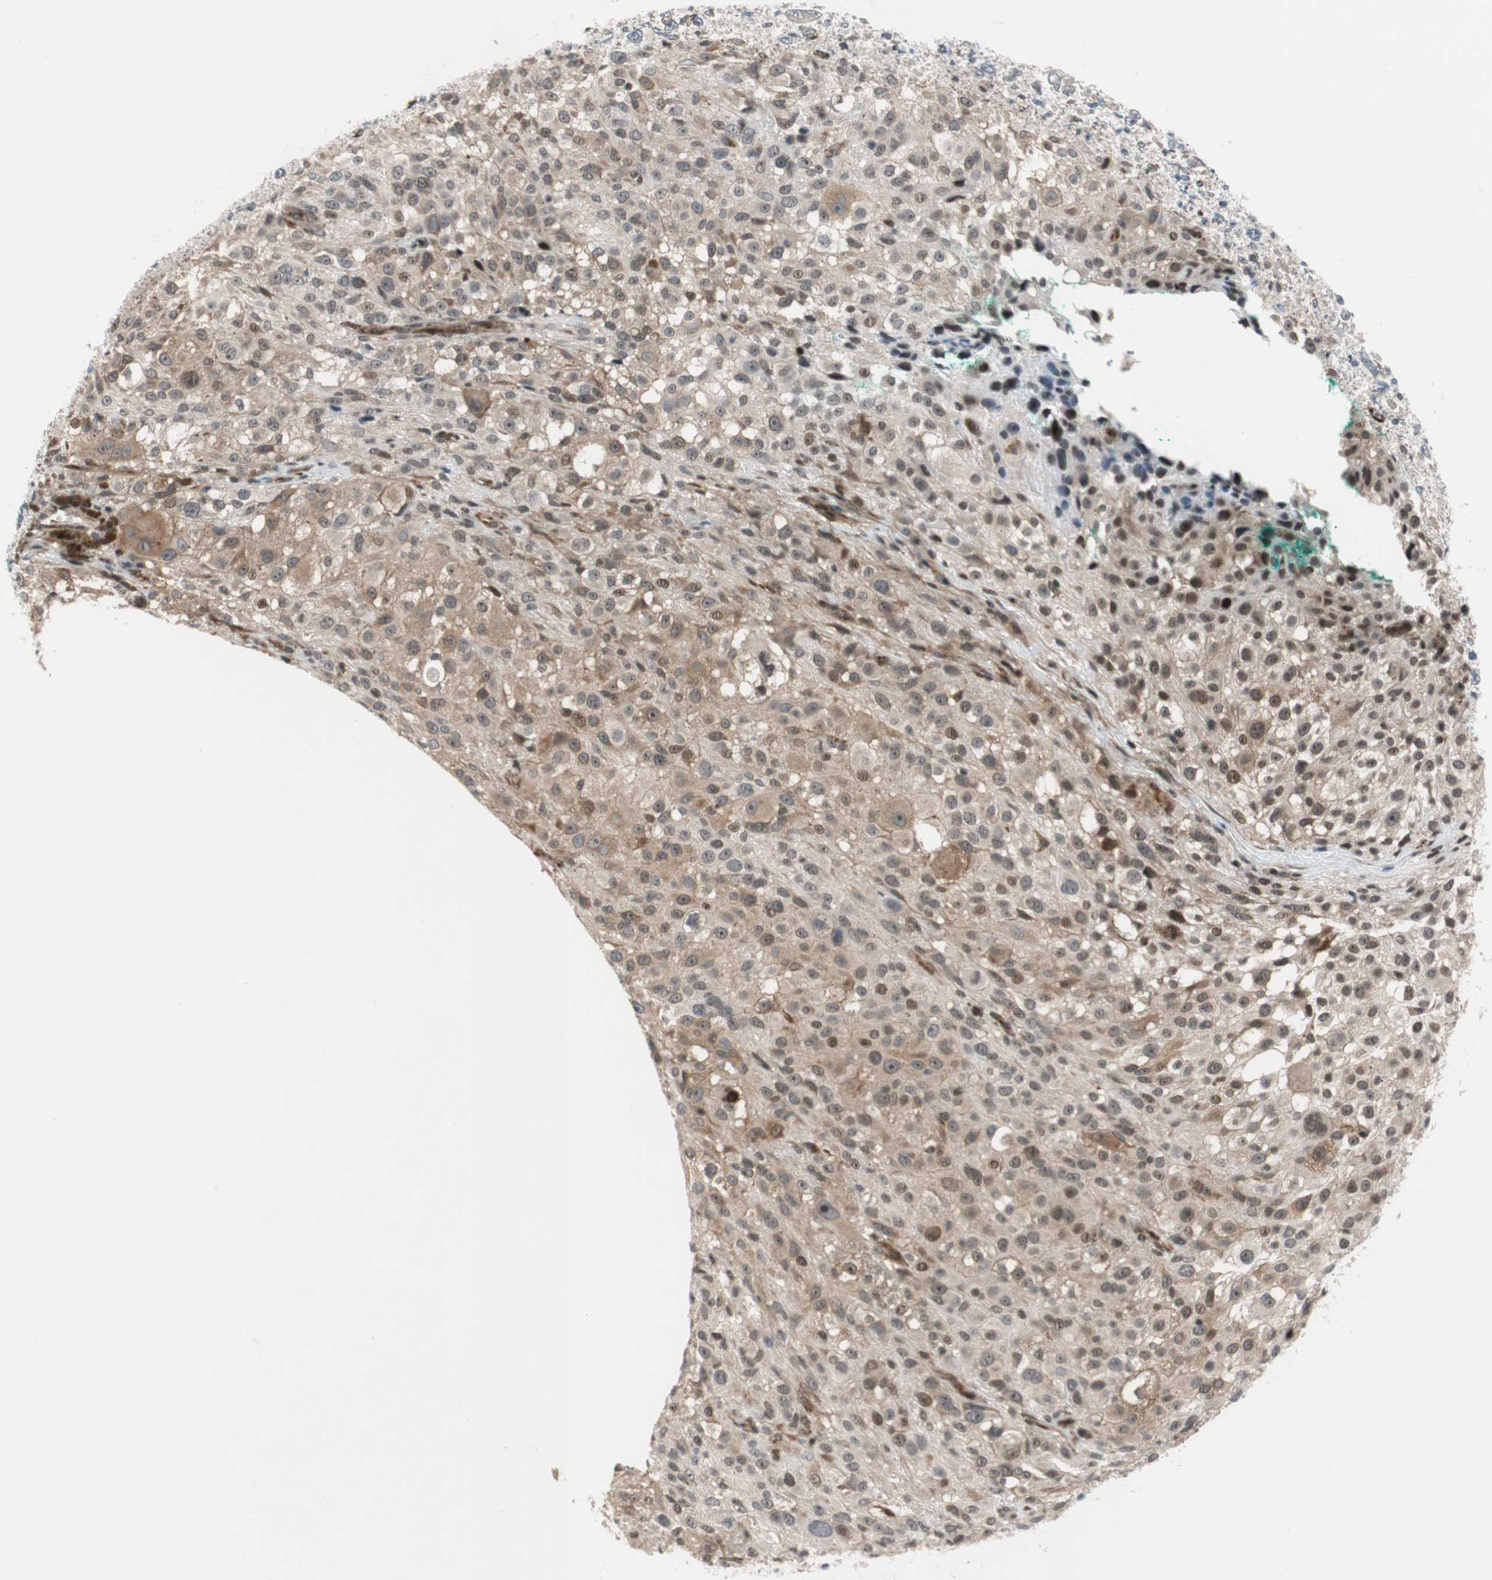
{"staining": {"intensity": "moderate", "quantity": "25%-75%", "location": "cytoplasmic/membranous"}, "tissue": "melanoma", "cell_type": "Tumor cells", "image_type": "cancer", "snomed": [{"axis": "morphology", "description": "Necrosis, NOS"}, {"axis": "morphology", "description": "Malignant melanoma, NOS"}, {"axis": "topography", "description": "Skin"}], "caption": "A photomicrograph showing moderate cytoplasmic/membranous positivity in approximately 25%-75% of tumor cells in malignant melanoma, as visualized by brown immunohistochemical staining.", "gene": "ZNF512B", "patient": {"sex": "female", "age": 87}}